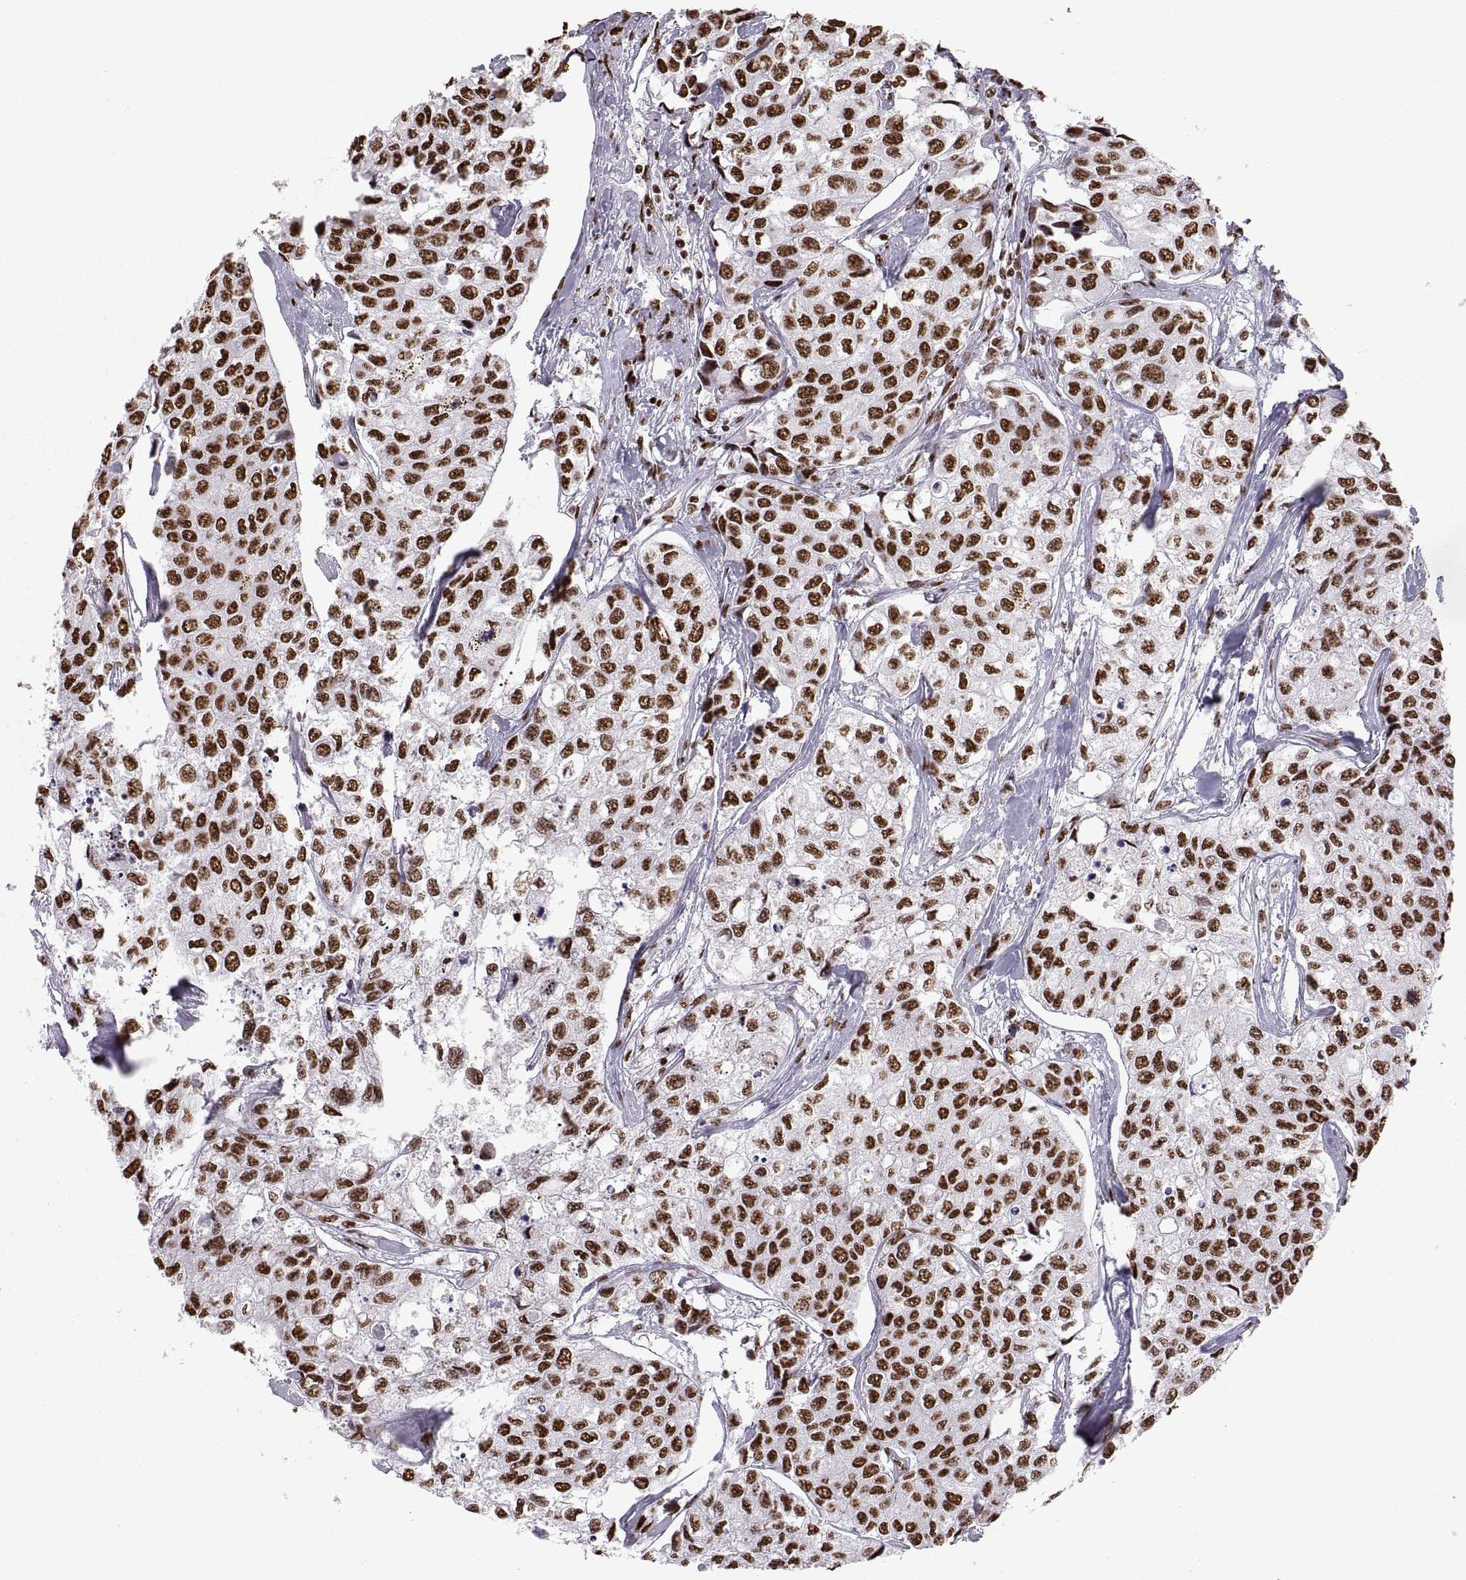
{"staining": {"intensity": "strong", "quantity": "25%-75%", "location": "nuclear"}, "tissue": "urothelial cancer", "cell_type": "Tumor cells", "image_type": "cancer", "snomed": [{"axis": "morphology", "description": "Urothelial carcinoma, High grade"}, {"axis": "topography", "description": "Urinary bladder"}], "caption": "Urothelial carcinoma (high-grade) was stained to show a protein in brown. There is high levels of strong nuclear positivity in approximately 25%-75% of tumor cells. (brown staining indicates protein expression, while blue staining denotes nuclei).", "gene": "SNAI1", "patient": {"sex": "male", "age": 73}}